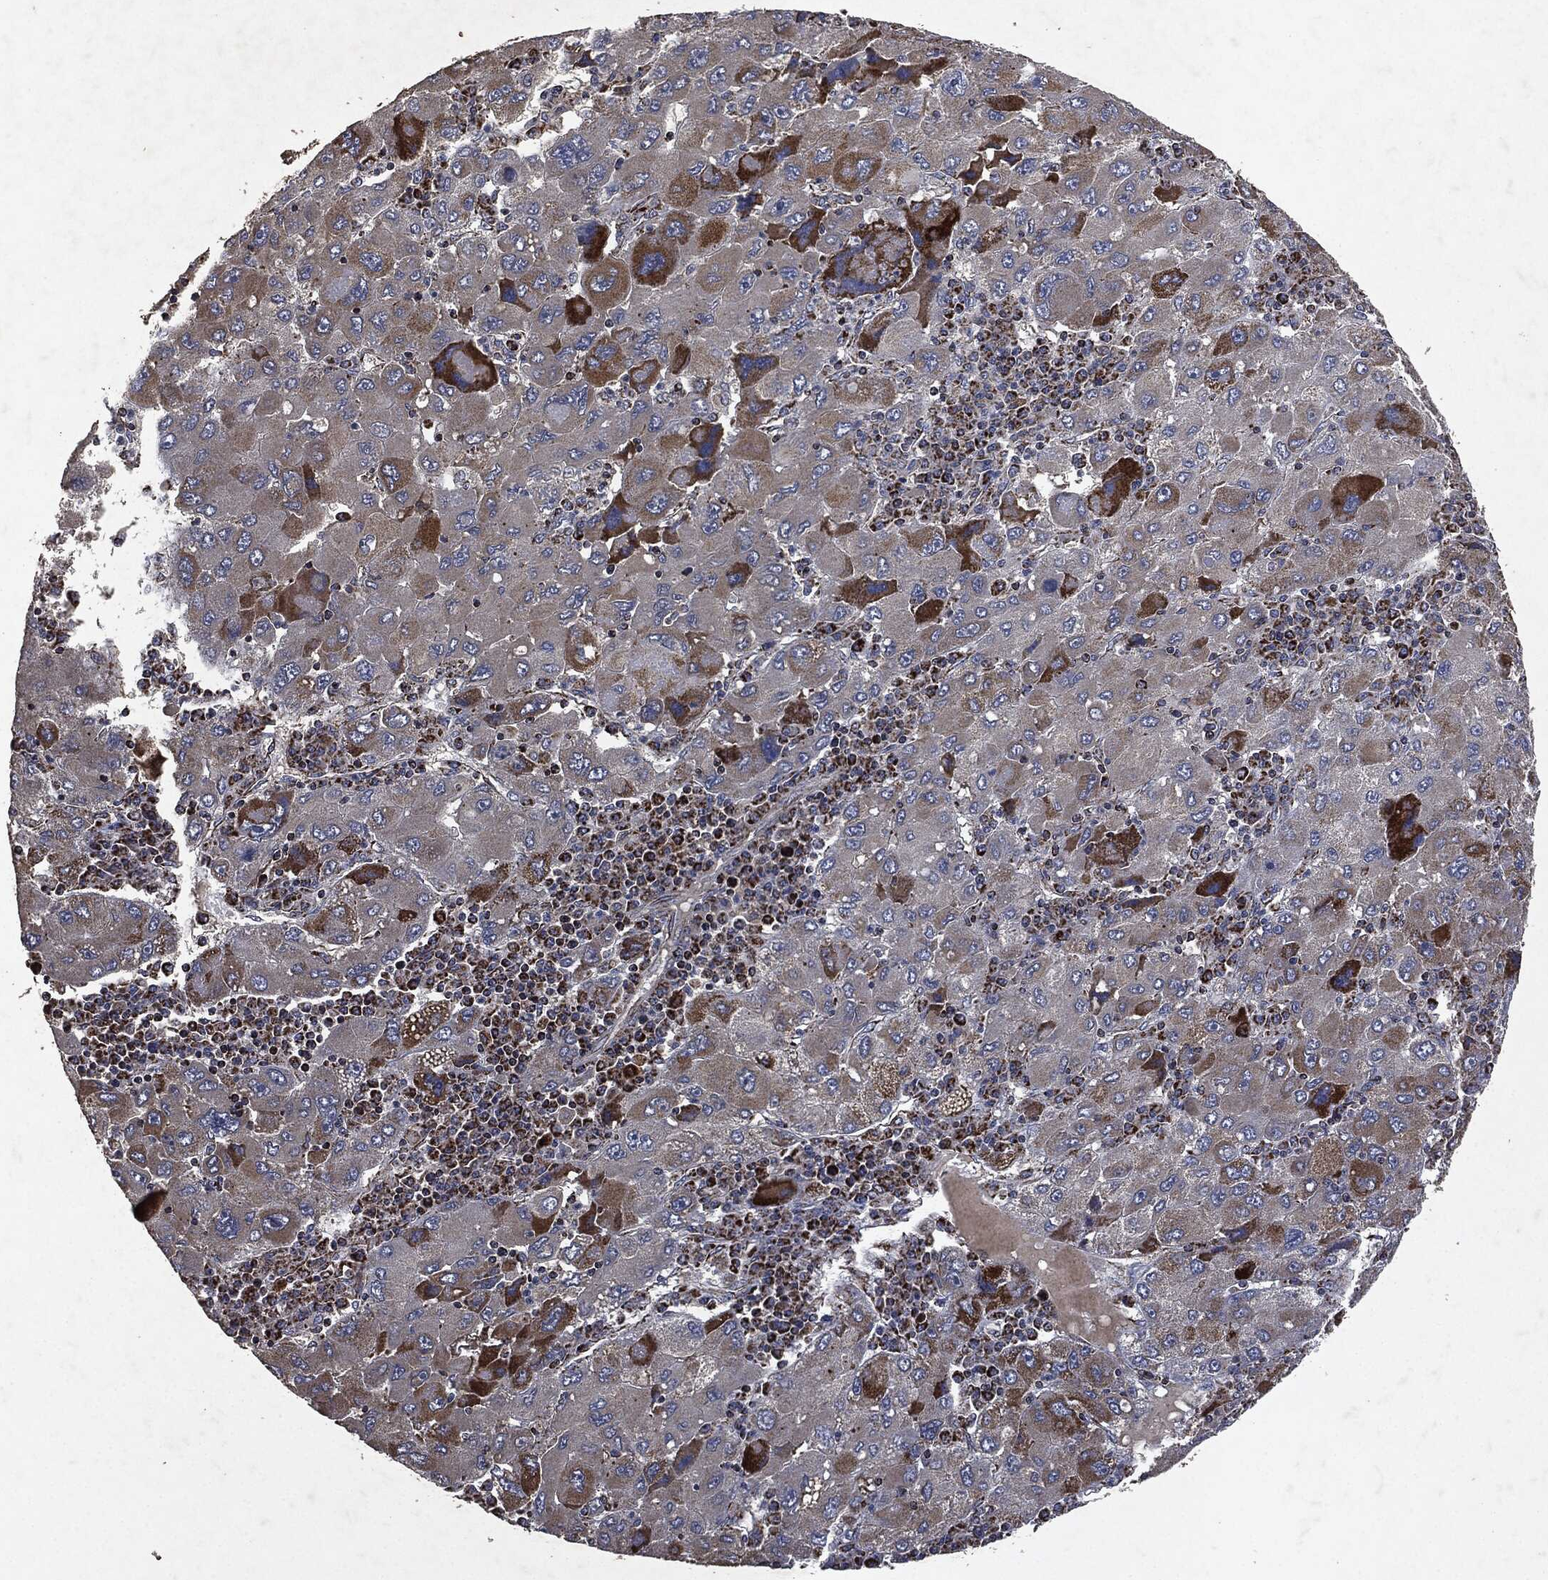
{"staining": {"intensity": "strong", "quantity": "<25%", "location": "cytoplasmic/membranous"}, "tissue": "liver cancer", "cell_type": "Tumor cells", "image_type": "cancer", "snomed": [{"axis": "morphology", "description": "Carcinoma, Hepatocellular, NOS"}, {"axis": "topography", "description": "Liver"}], "caption": "A histopathology image showing strong cytoplasmic/membranous positivity in about <25% of tumor cells in hepatocellular carcinoma (liver), as visualized by brown immunohistochemical staining.", "gene": "RYK", "patient": {"sex": "male", "age": 75}}